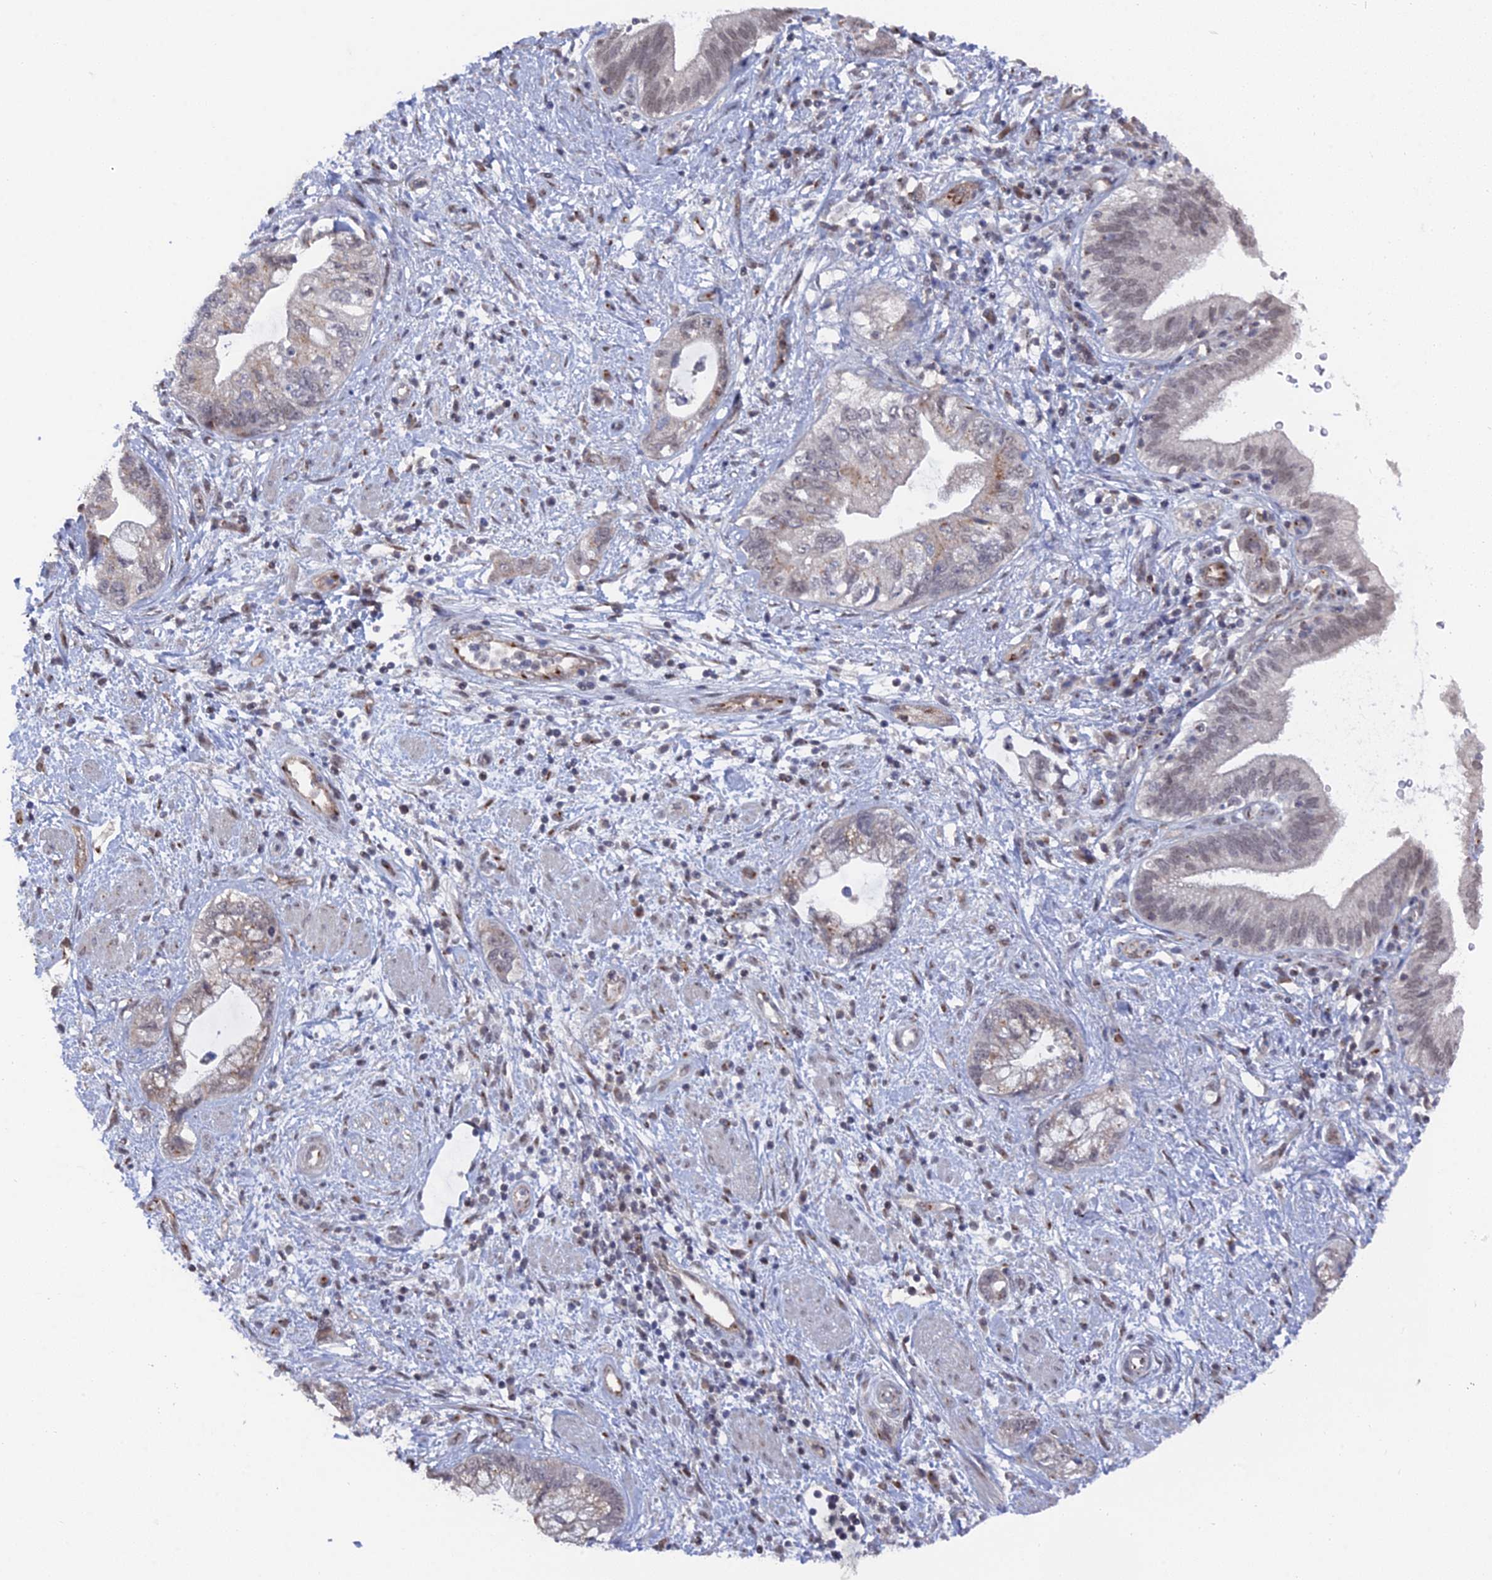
{"staining": {"intensity": "moderate", "quantity": "25%-75%", "location": "nuclear"}, "tissue": "pancreatic cancer", "cell_type": "Tumor cells", "image_type": "cancer", "snomed": [{"axis": "morphology", "description": "Adenocarcinoma, NOS"}, {"axis": "topography", "description": "Pancreas"}], "caption": "DAB immunohistochemical staining of pancreatic cancer exhibits moderate nuclear protein positivity in approximately 25%-75% of tumor cells.", "gene": "FHIP2A", "patient": {"sex": "female", "age": 73}}